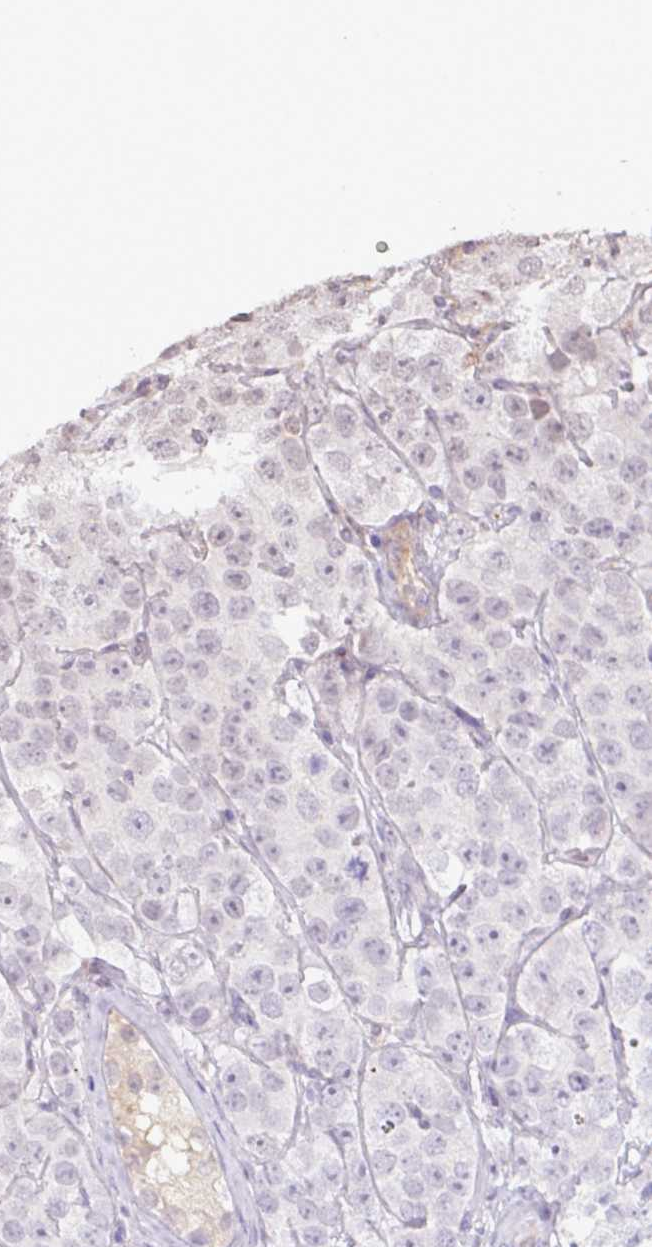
{"staining": {"intensity": "negative", "quantity": "none", "location": "none"}, "tissue": "testis cancer", "cell_type": "Tumor cells", "image_type": "cancer", "snomed": [{"axis": "morphology", "description": "Seminoma, NOS"}, {"axis": "topography", "description": "Testis"}], "caption": "Immunohistochemistry histopathology image of neoplastic tissue: testis cancer stained with DAB demonstrates no significant protein staining in tumor cells. (Stains: DAB (3,3'-diaminobenzidine) IHC with hematoxylin counter stain, Microscopy: brightfield microscopy at high magnification).", "gene": "CHST11", "patient": {"sex": "male", "age": 28}}